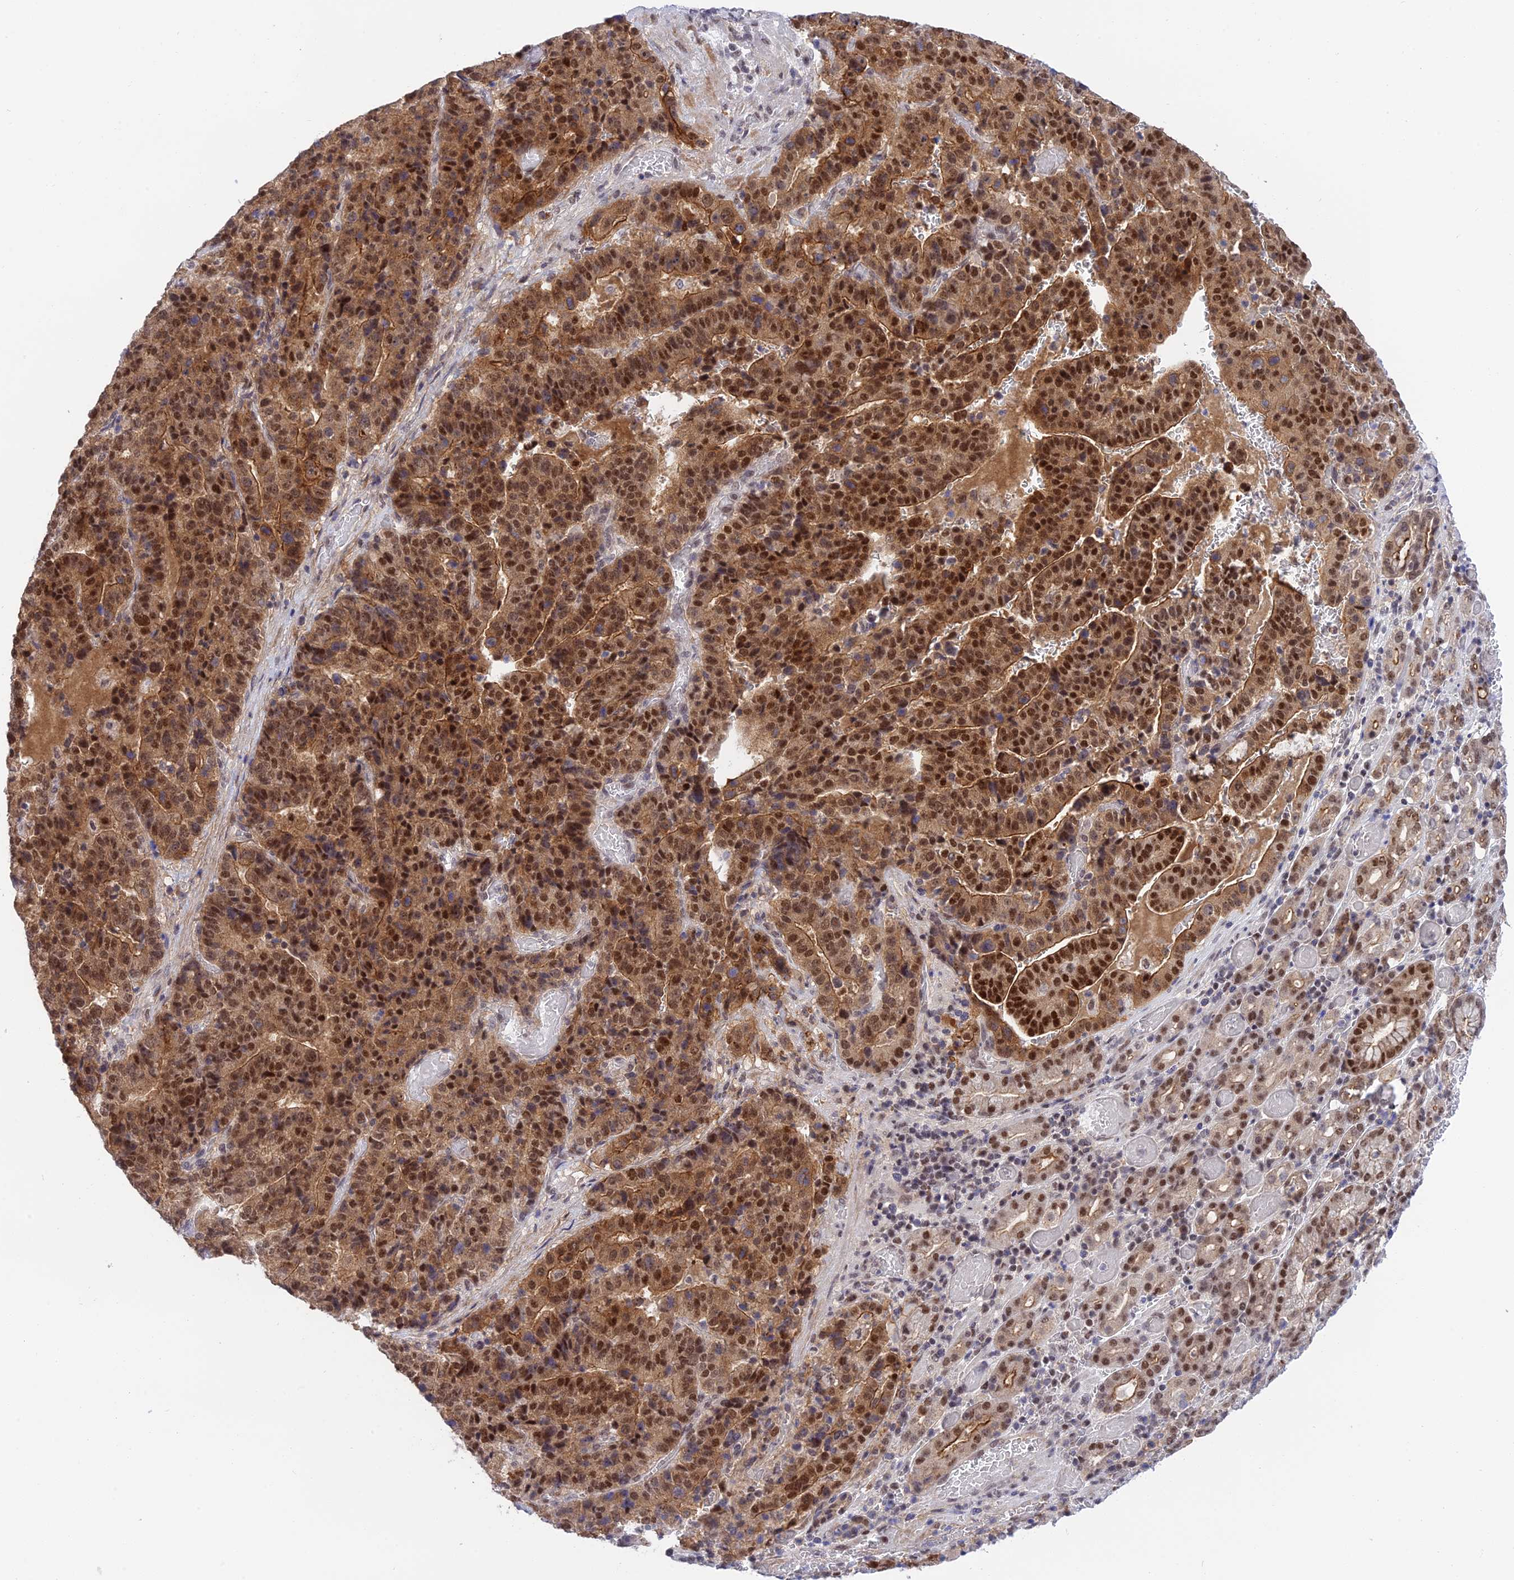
{"staining": {"intensity": "strong", "quantity": ">75%", "location": "cytoplasmic/membranous,nuclear"}, "tissue": "stomach cancer", "cell_type": "Tumor cells", "image_type": "cancer", "snomed": [{"axis": "morphology", "description": "Adenocarcinoma, NOS"}, {"axis": "topography", "description": "Stomach"}], "caption": "Tumor cells show high levels of strong cytoplasmic/membranous and nuclear expression in approximately >75% of cells in stomach adenocarcinoma.", "gene": "TCEA1", "patient": {"sex": "male", "age": 48}}